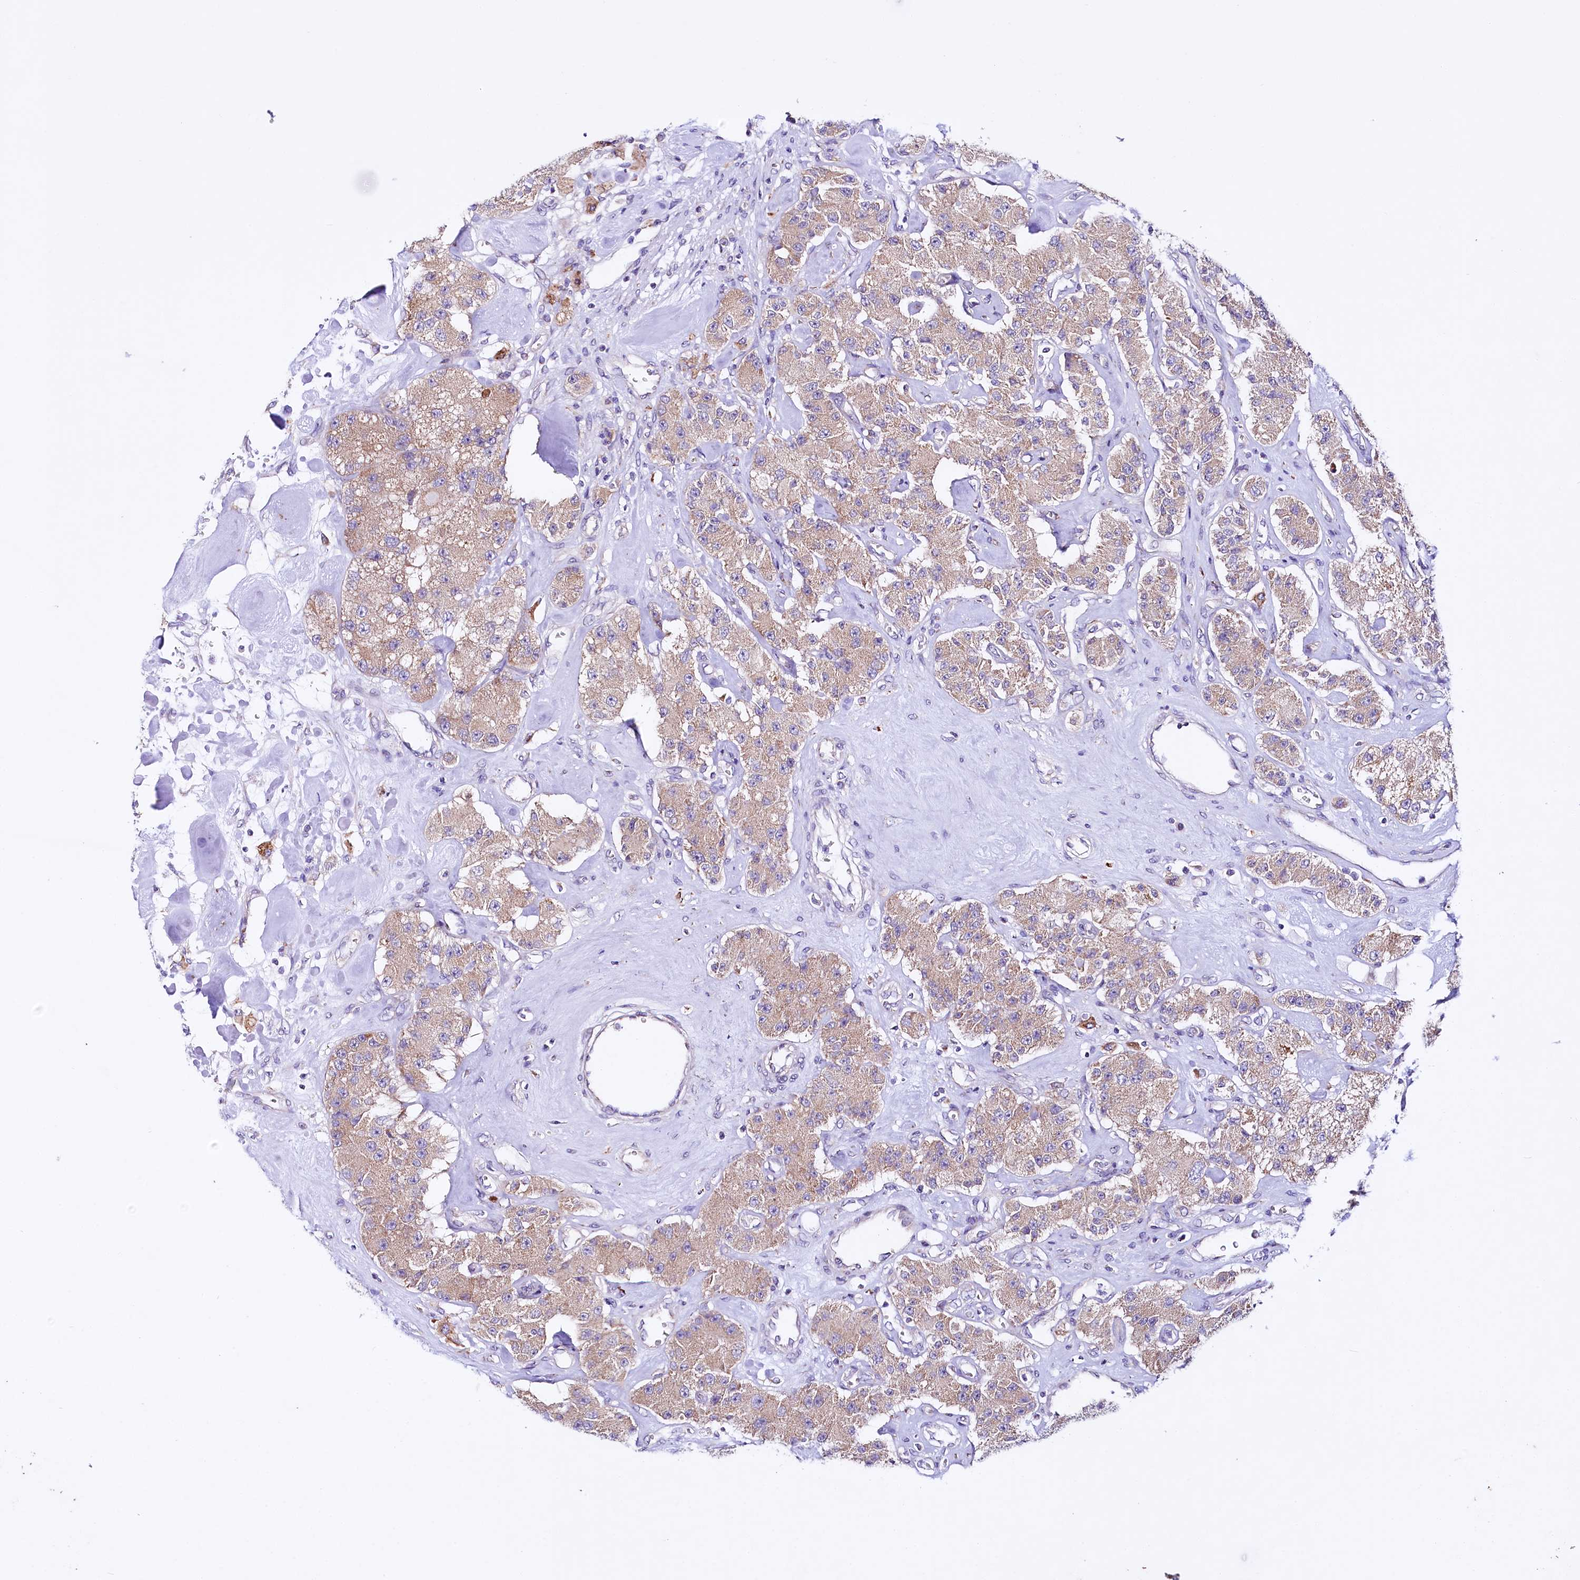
{"staining": {"intensity": "moderate", "quantity": ">75%", "location": "cytoplasmic/membranous"}, "tissue": "carcinoid", "cell_type": "Tumor cells", "image_type": "cancer", "snomed": [{"axis": "morphology", "description": "Carcinoid, malignant, NOS"}, {"axis": "topography", "description": "Pancreas"}], "caption": "Moderate cytoplasmic/membranous protein staining is appreciated in about >75% of tumor cells in carcinoid.", "gene": "CEP295", "patient": {"sex": "male", "age": 41}}